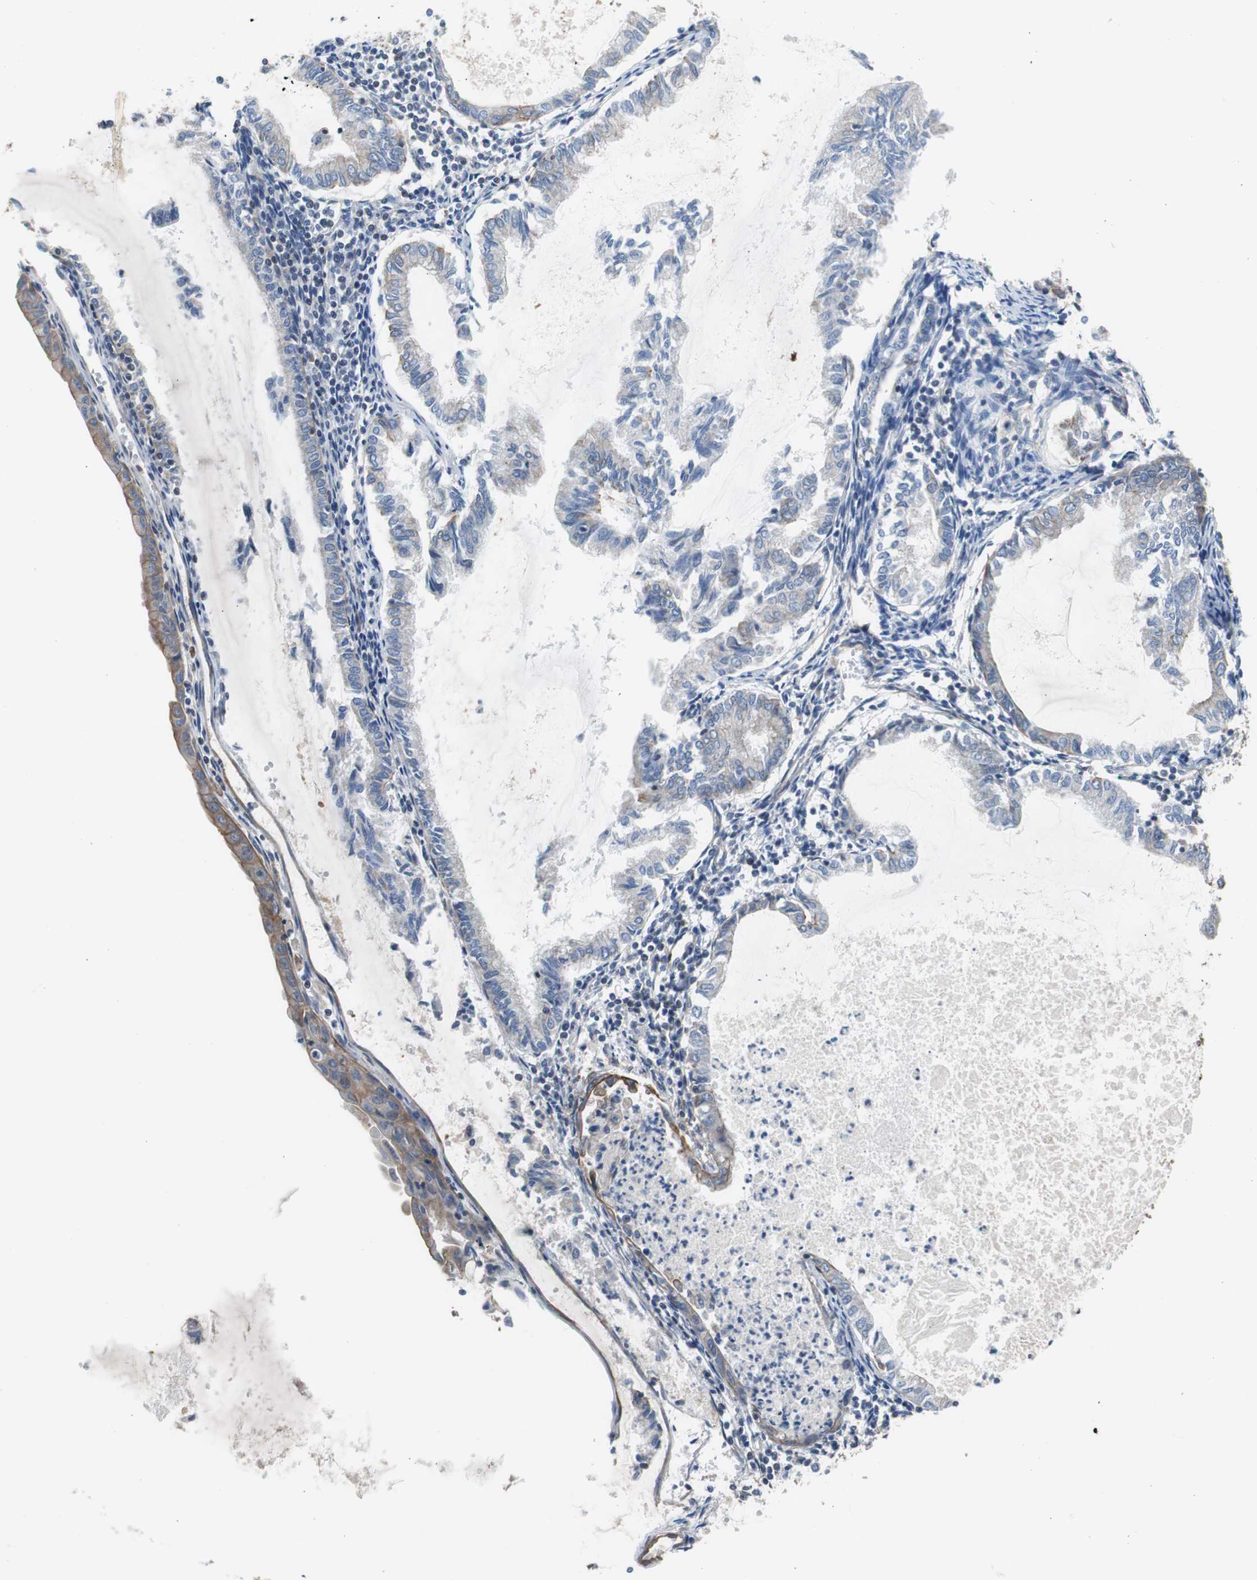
{"staining": {"intensity": "weak", "quantity": "<25%", "location": "cytoplasmic/membranous"}, "tissue": "endometrial cancer", "cell_type": "Tumor cells", "image_type": "cancer", "snomed": [{"axis": "morphology", "description": "Adenocarcinoma, NOS"}, {"axis": "topography", "description": "Endometrium"}], "caption": "Immunohistochemistry (IHC) of endometrial cancer reveals no expression in tumor cells.", "gene": "KIF3B", "patient": {"sex": "female", "age": 86}}